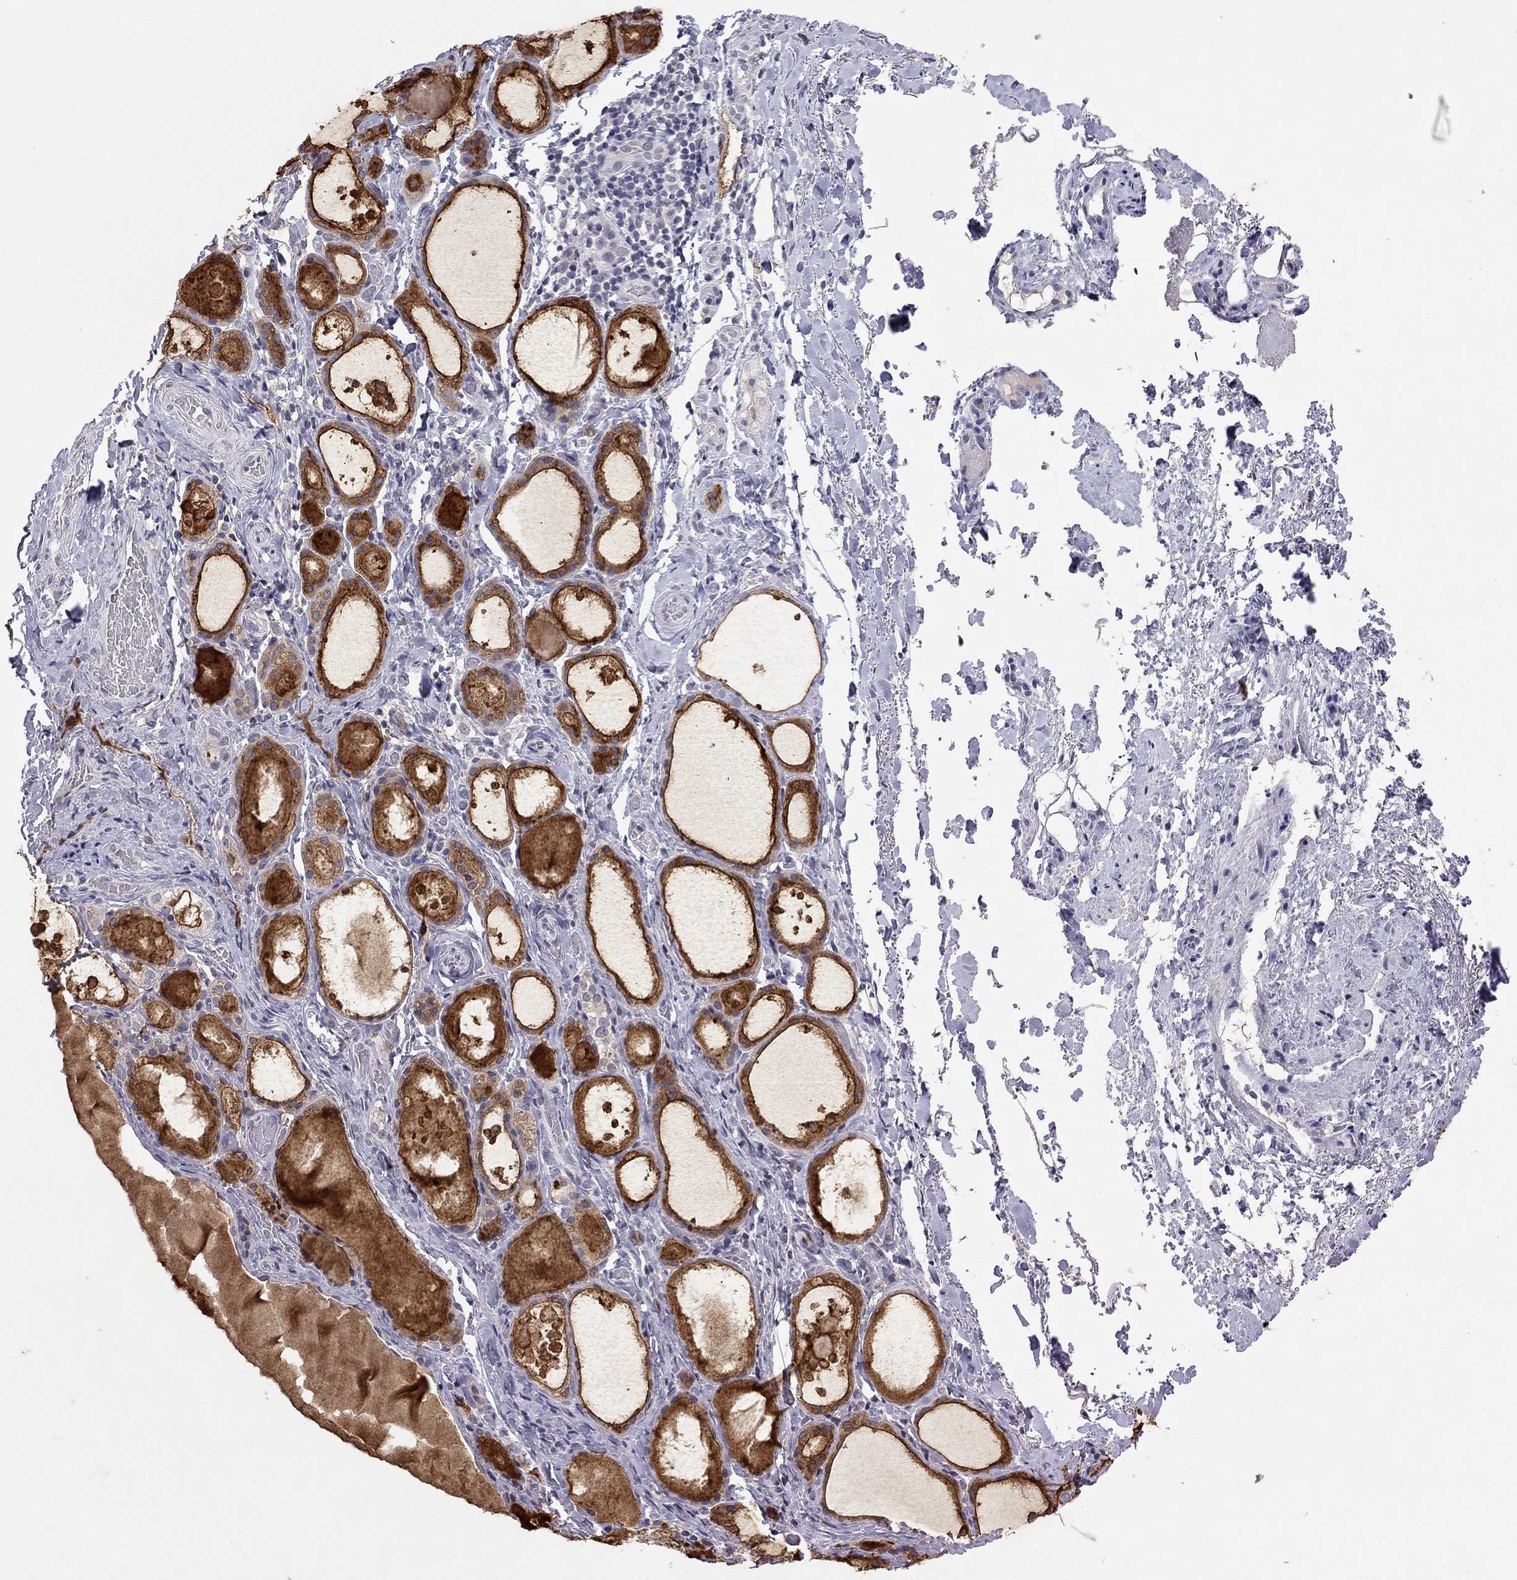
{"staining": {"intensity": "strong", "quantity": "25%-75%", "location": "cytoplasmic/membranous"}, "tissue": "thyroid gland", "cell_type": "Glandular cells", "image_type": "normal", "snomed": [{"axis": "morphology", "description": "Normal tissue, NOS"}, {"axis": "topography", "description": "Thyroid gland"}], "caption": "Immunohistochemistry staining of benign thyroid gland, which demonstrates high levels of strong cytoplasmic/membranous expression in about 25%-75% of glandular cells indicating strong cytoplasmic/membranous protein staining. The staining was performed using DAB (brown) for protein detection and nuclei were counterstained in hematoxylin (blue).", "gene": "WNK3", "patient": {"sex": "male", "age": 68}}